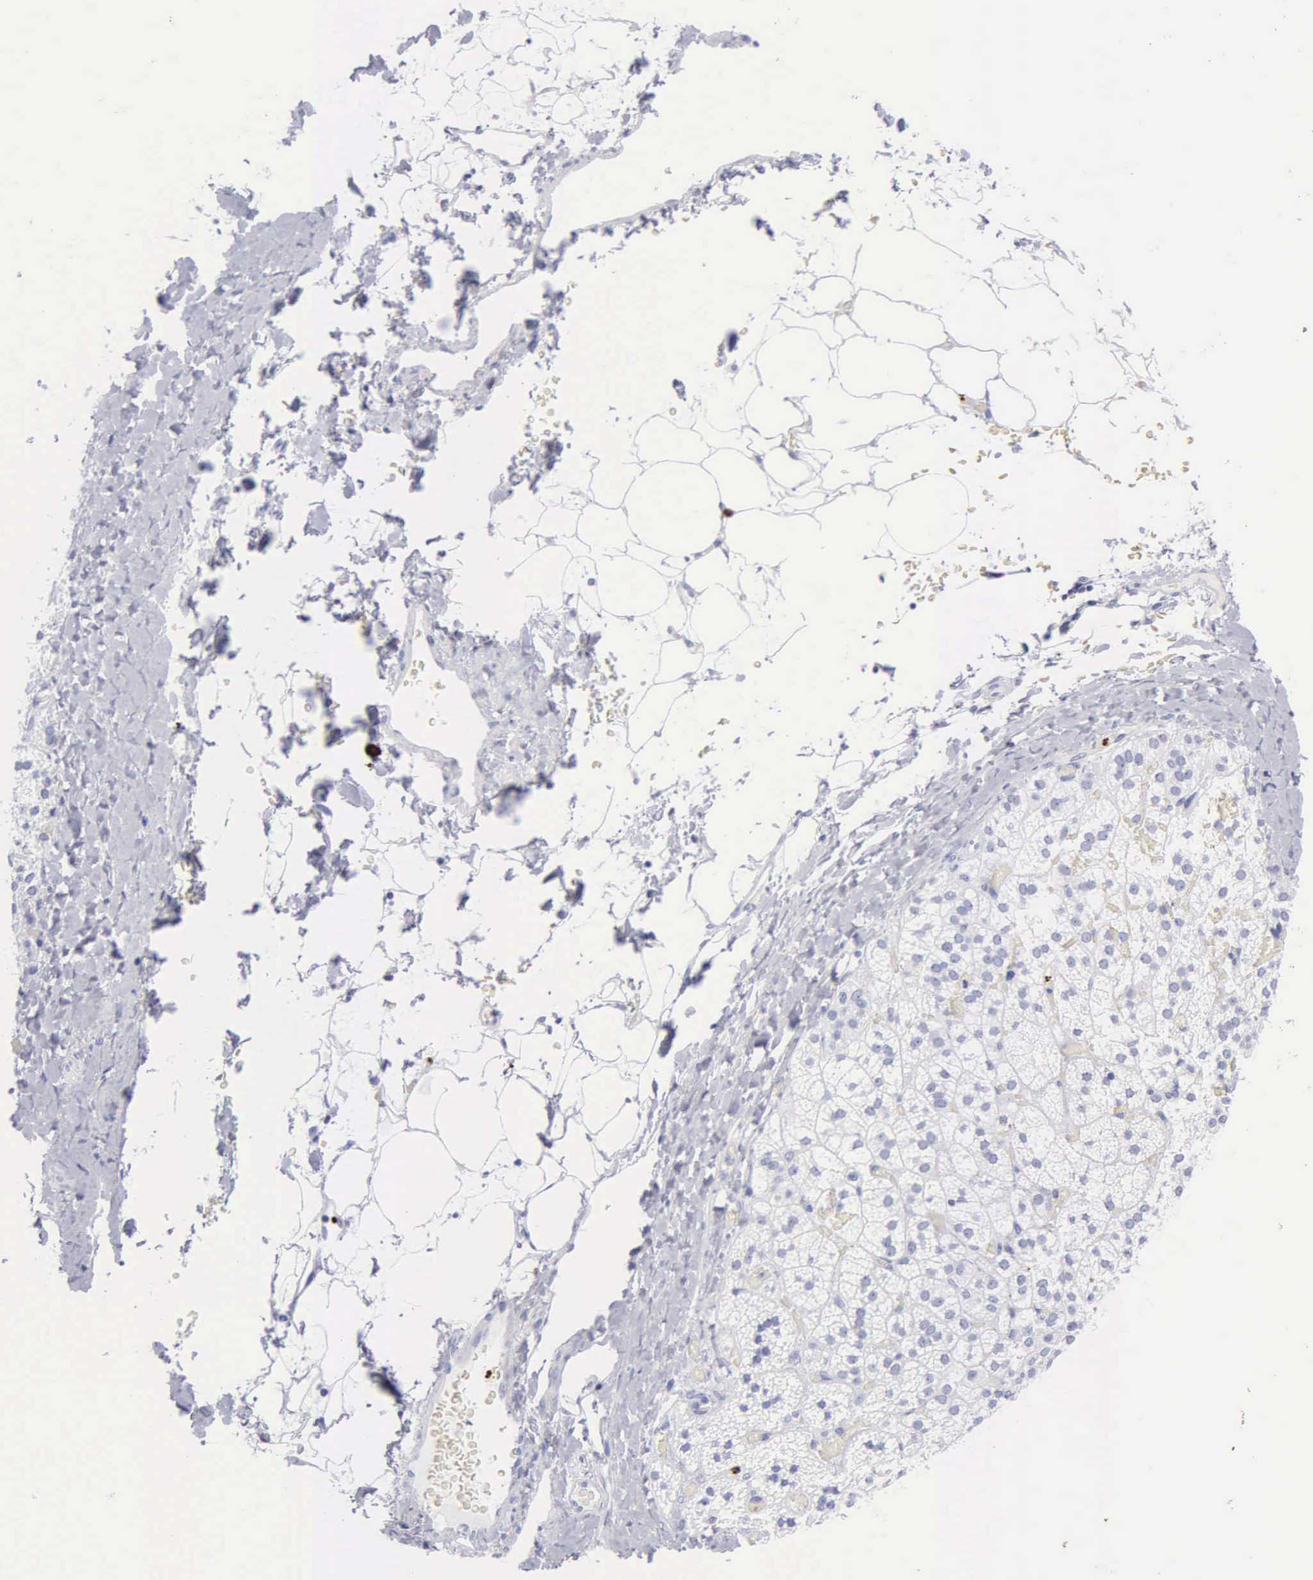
{"staining": {"intensity": "negative", "quantity": "none", "location": "none"}, "tissue": "adrenal gland", "cell_type": "Glandular cells", "image_type": "normal", "snomed": [{"axis": "morphology", "description": "Normal tissue, NOS"}, {"axis": "topography", "description": "Adrenal gland"}], "caption": "Glandular cells are negative for brown protein staining in normal adrenal gland. Brightfield microscopy of immunohistochemistry (IHC) stained with DAB (3,3'-diaminobenzidine) (brown) and hematoxylin (blue), captured at high magnification.", "gene": "CTSG", "patient": {"sex": "male", "age": 53}}